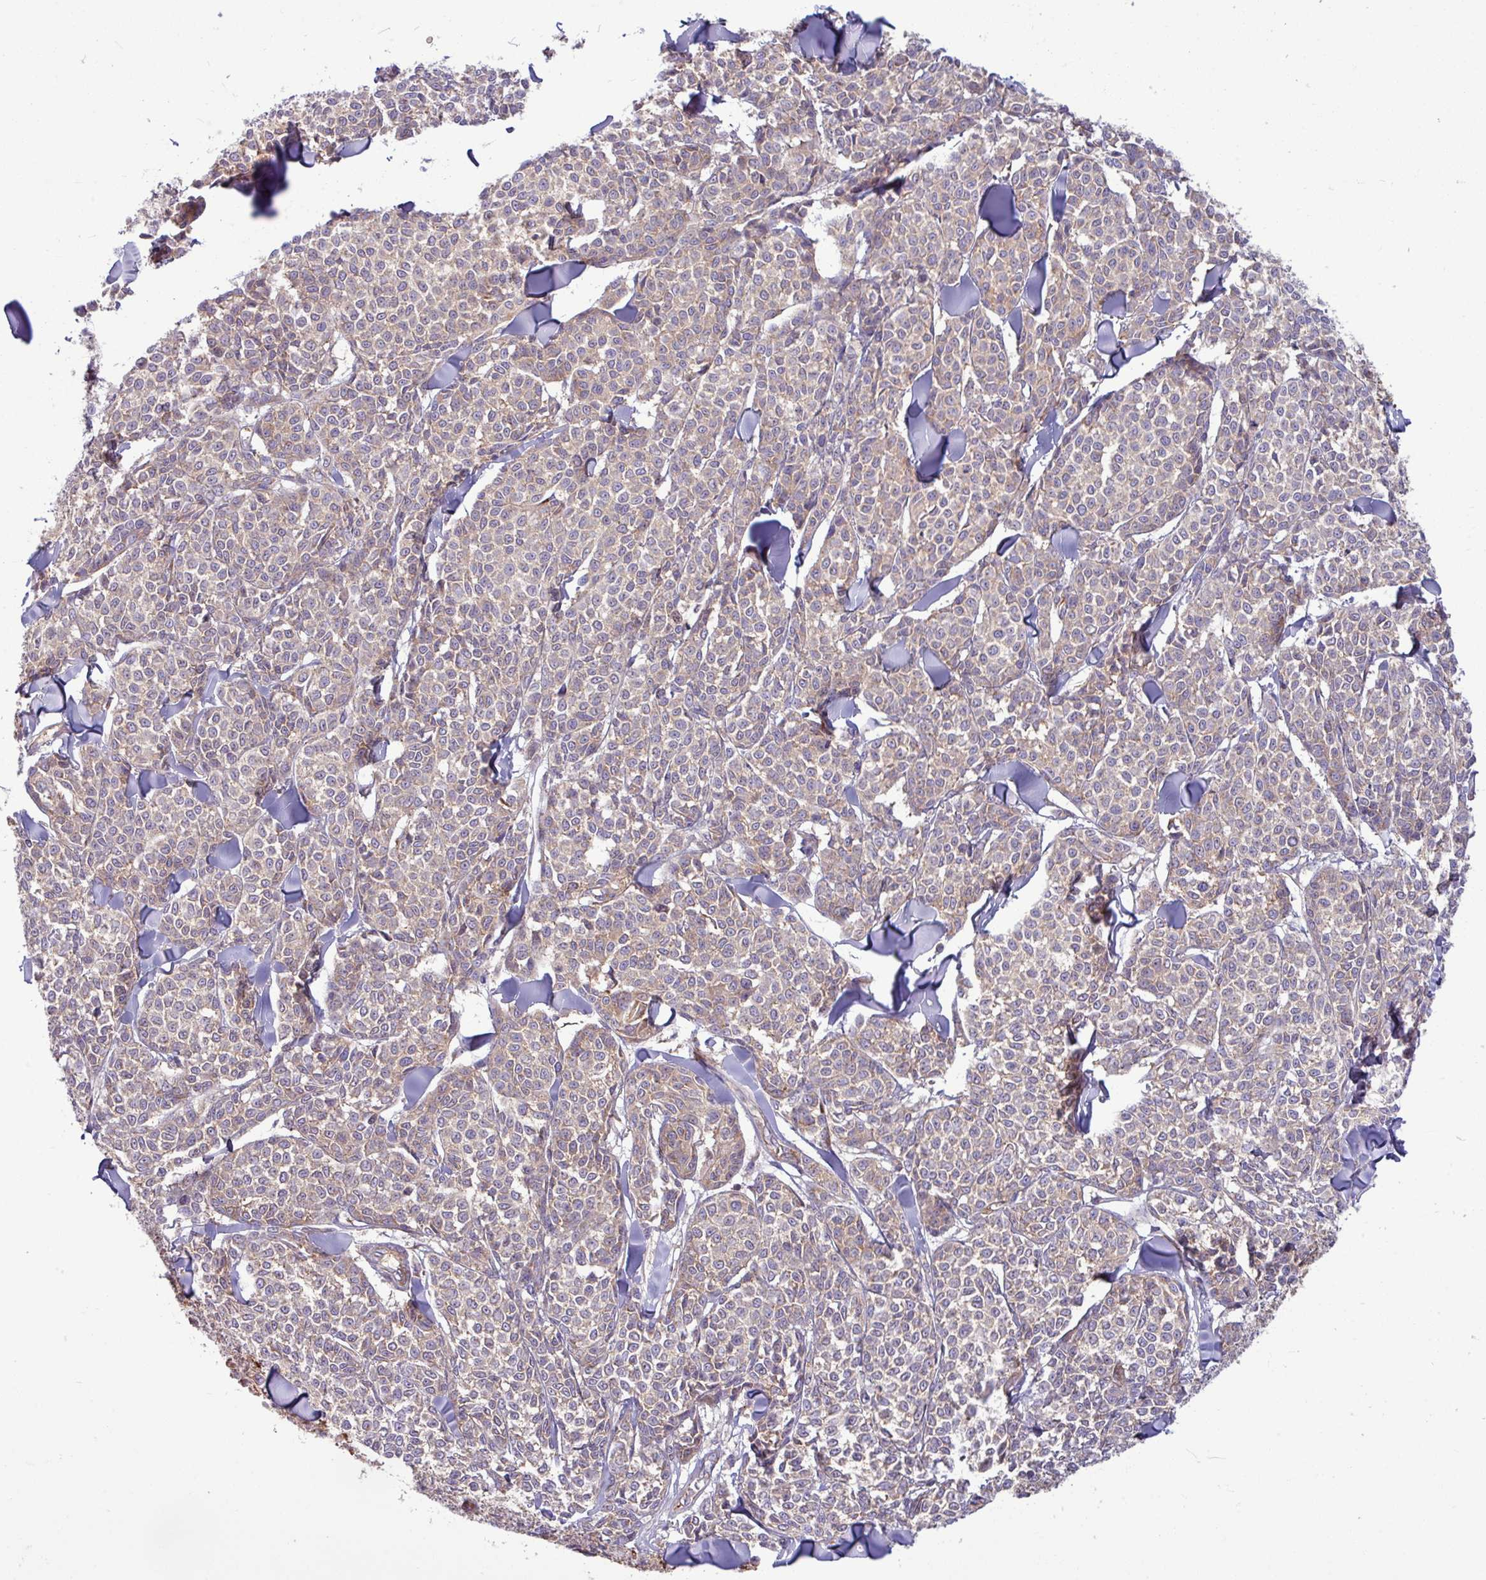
{"staining": {"intensity": "moderate", "quantity": "25%-75%", "location": "cytoplasmic/membranous"}, "tissue": "melanoma", "cell_type": "Tumor cells", "image_type": "cancer", "snomed": [{"axis": "morphology", "description": "Malignant melanoma, NOS"}, {"axis": "topography", "description": "Skin"}], "caption": "Immunohistochemistry (IHC) image of human malignant melanoma stained for a protein (brown), which demonstrates medium levels of moderate cytoplasmic/membranous expression in about 25%-75% of tumor cells.", "gene": "LSM12", "patient": {"sex": "male", "age": 46}}